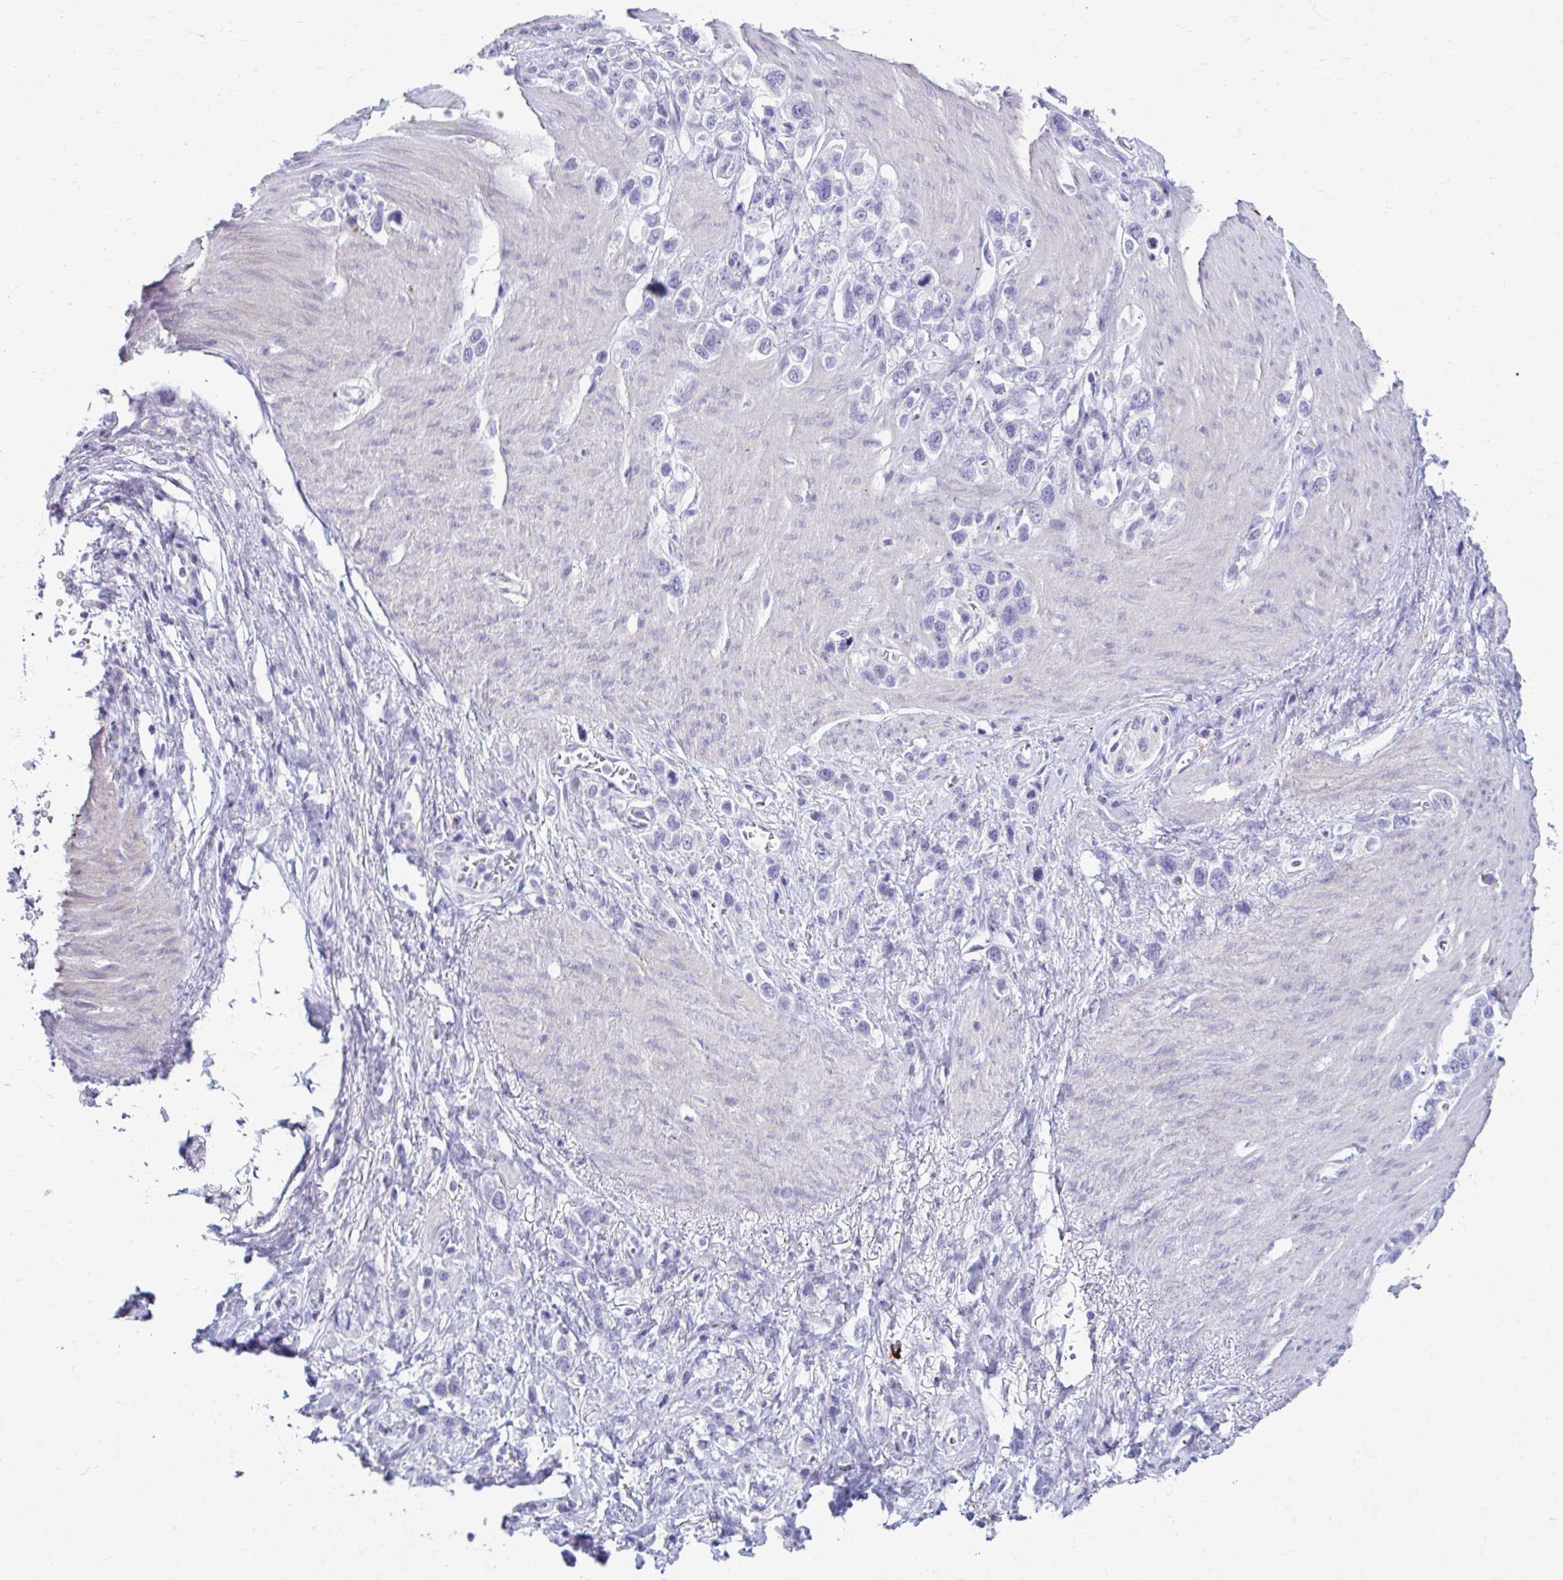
{"staining": {"intensity": "negative", "quantity": "none", "location": "none"}, "tissue": "stomach cancer", "cell_type": "Tumor cells", "image_type": "cancer", "snomed": [{"axis": "morphology", "description": "Adenocarcinoma, NOS"}, {"axis": "topography", "description": "Stomach"}], "caption": "The immunohistochemistry histopathology image has no significant positivity in tumor cells of stomach cancer (adenocarcinoma) tissue. (Brightfield microscopy of DAB (3,3'-diaminobenzidine) immunohistochemistry at high magnification).", "gene": "C12orf71", "patient": {"sex": "female", "age": 65}}